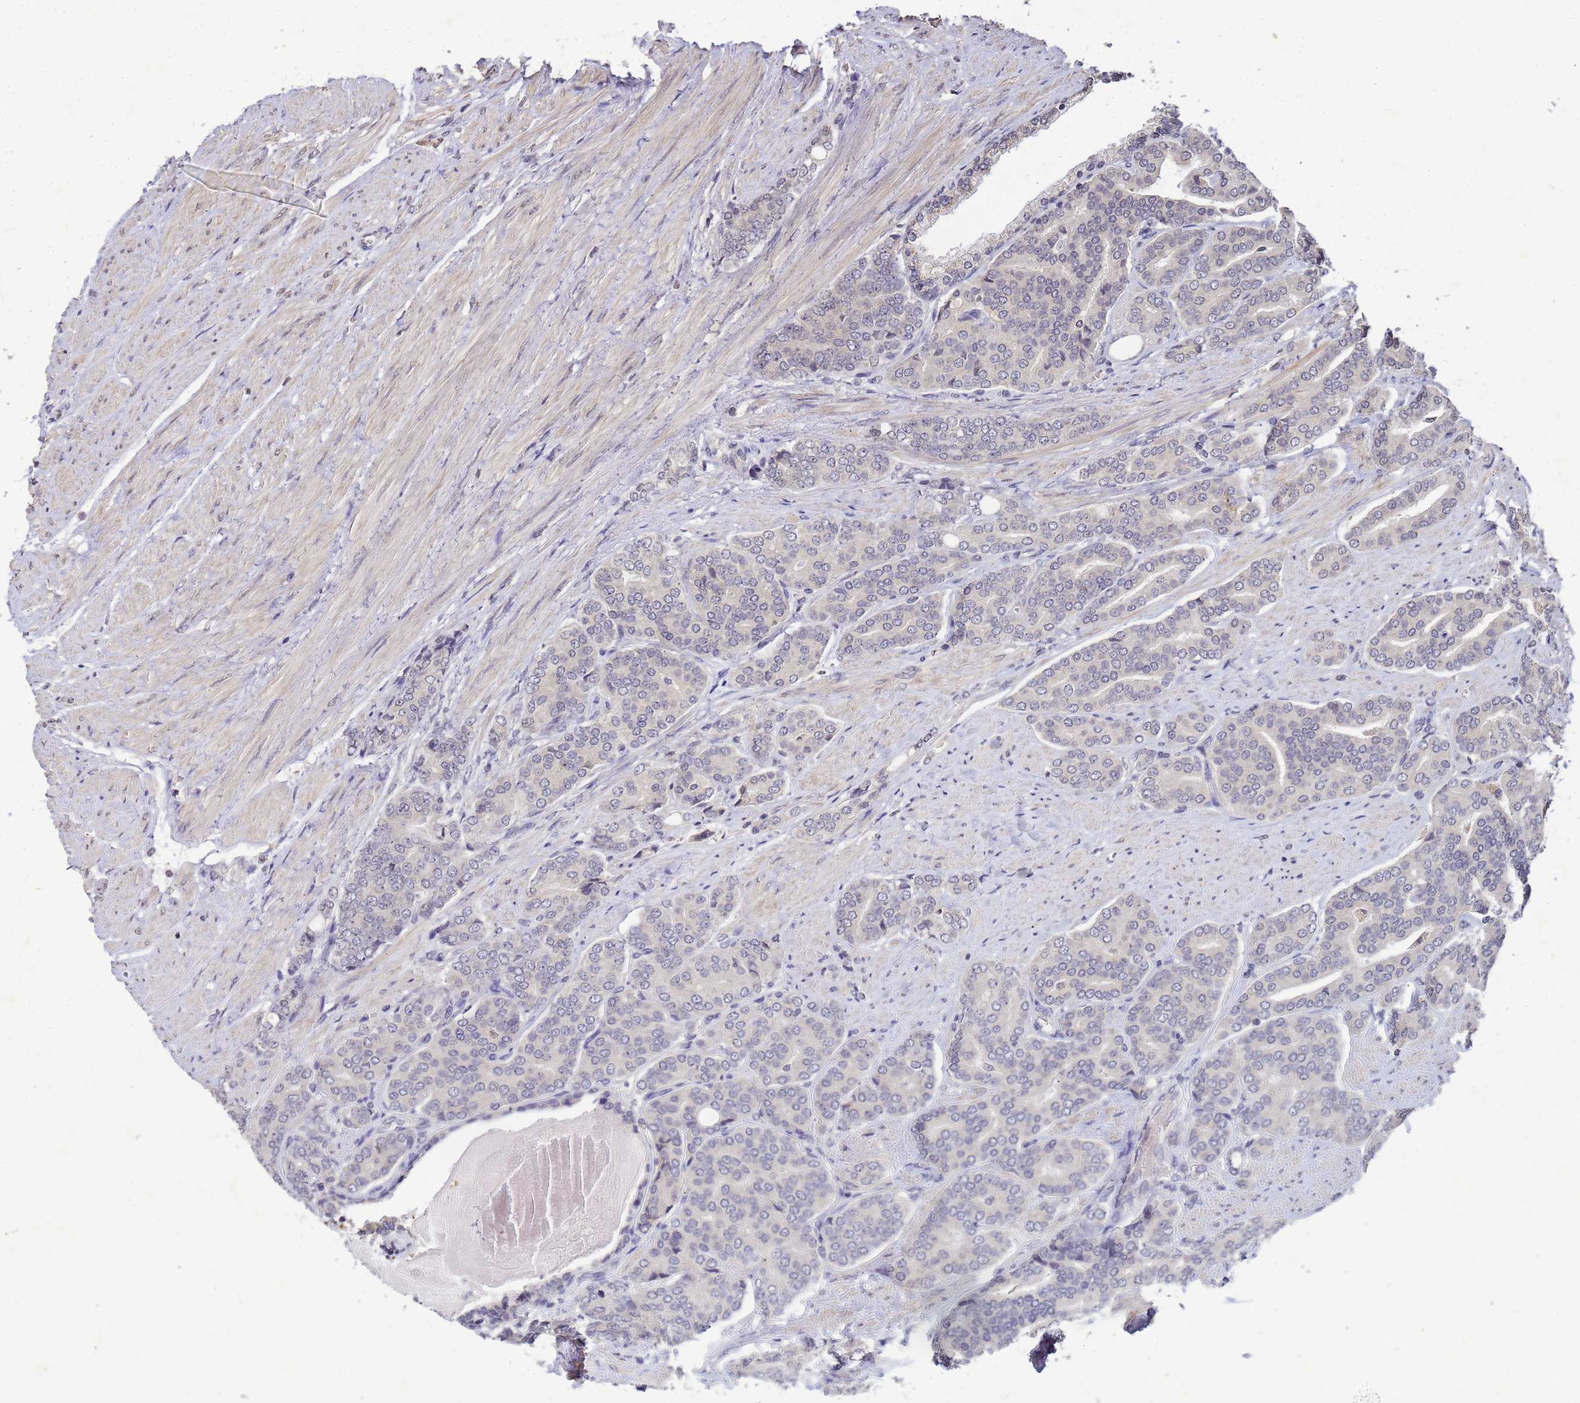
{"staining": {"intensity": "moderate", "quantity": "<25%", "location": "cytoplasmic/membranous"}, "tissue": "prostate cancer", "cell_type": "Tumor cells", "image_type": "cancer", "snomed": [{"axis": "morphology", "description": "Adenocarcinoma, High grade"}, {"axis": "topography", "description": "Prostate"}], "caption": "Prostate cancer stained with a brown dye shows moderate cytoplasmic/membranous positive staining in about <25% of tumor cells.", "gene": "MYL7", "patient": {"sex": "male", "age": 67}}